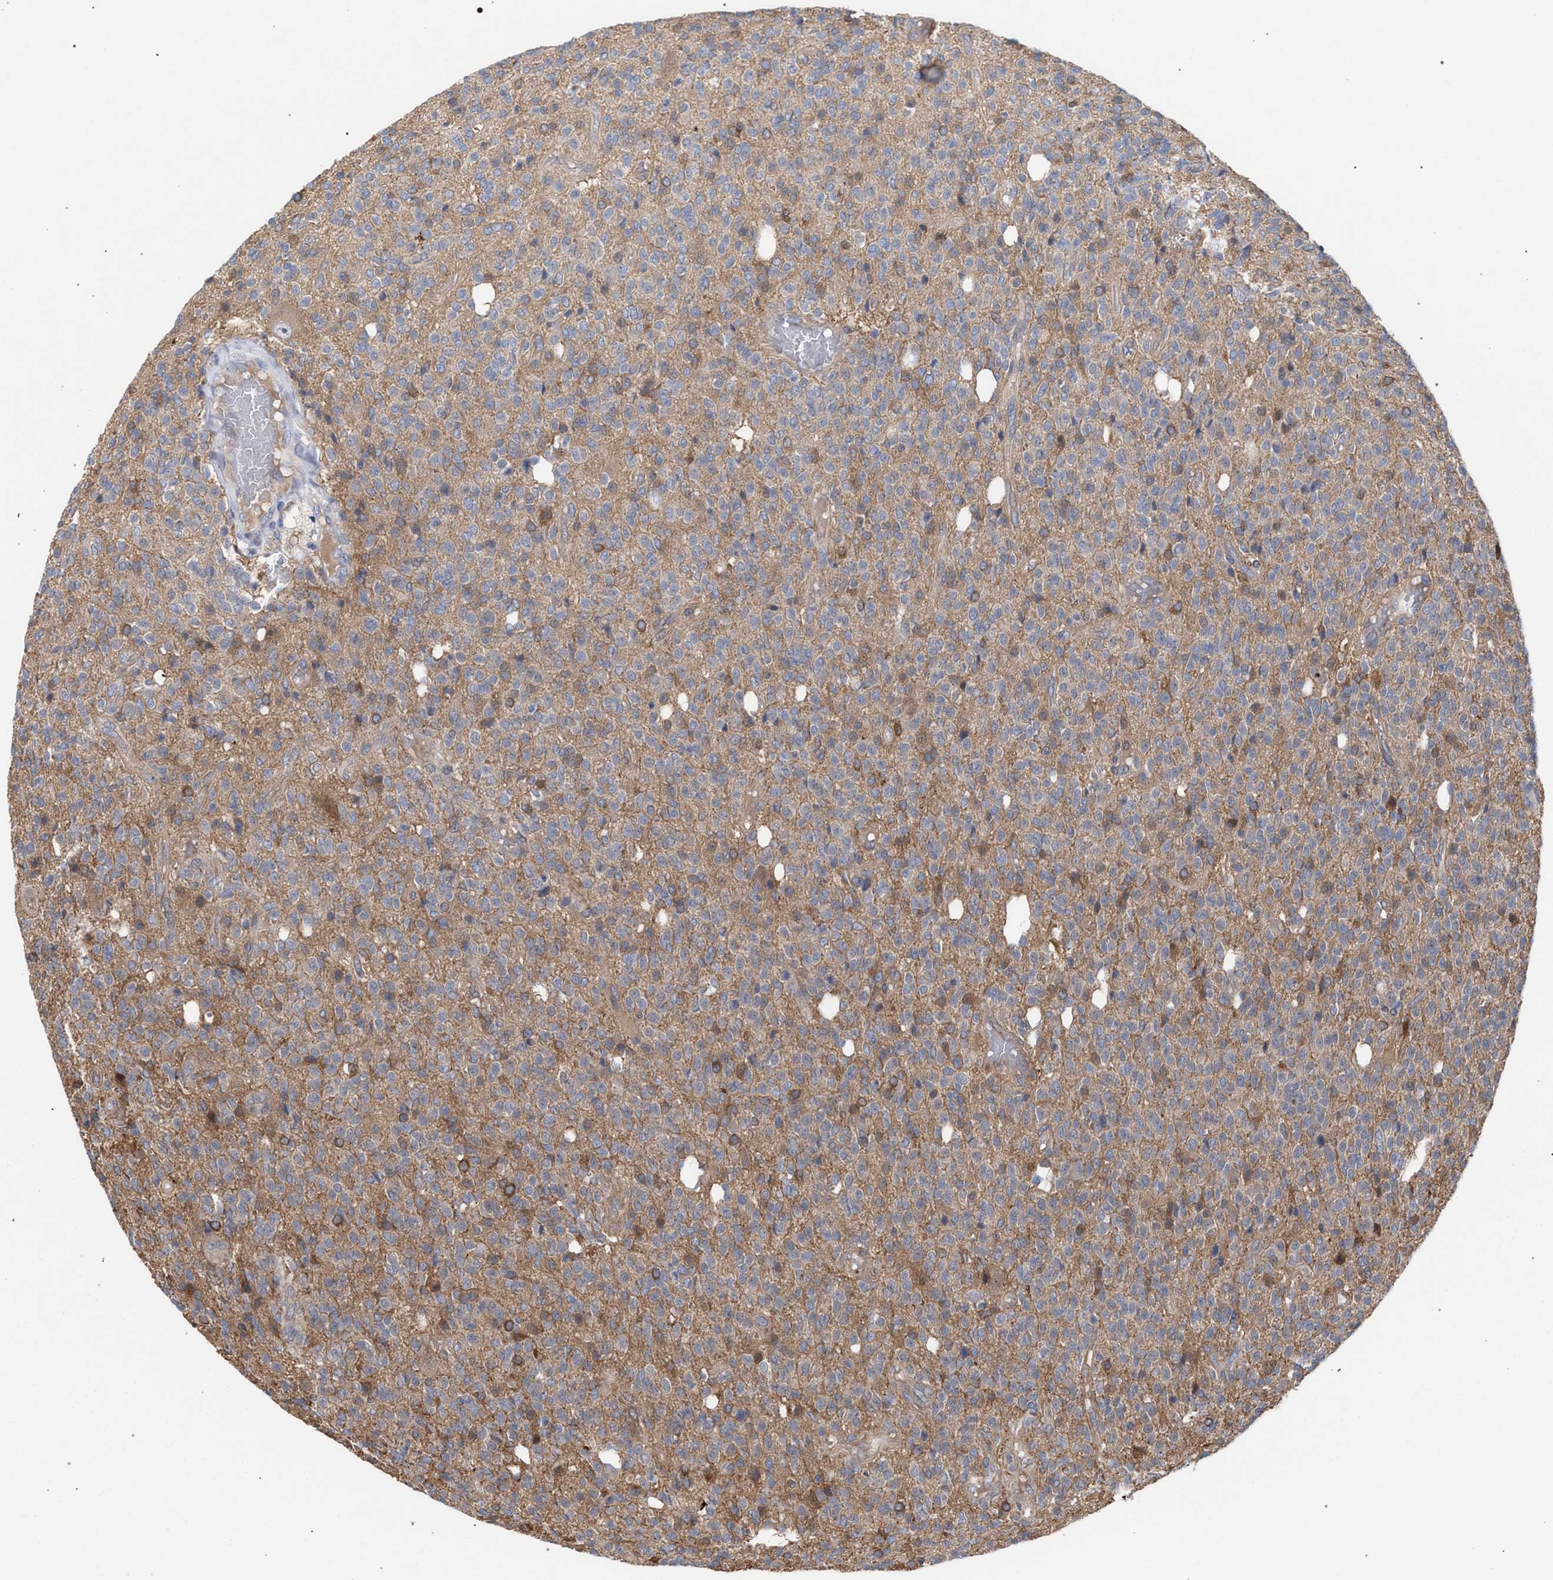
{"staining": {"intensity": "moderate", "quantity": "<25%", "location": "cytoplasmic/membranous"}, "tissue": "glioma", "cell_type": "Tumor cells", "image_type": "cancer", "snomed": [{"axis": "morphology", "description": "Glioma, malignant, High grade"}, {"axis": "topography", "description": "Brain"}], "caption": "A histopathology image showing moderate cytoplasmic/membranous positivity in about <25% of tumor cells in malignant glioma (high-grade), as visualized by brown immunohistochemical staining.", "gene": "FHOD3", "patient": {"sex": "male", "age": 34}}